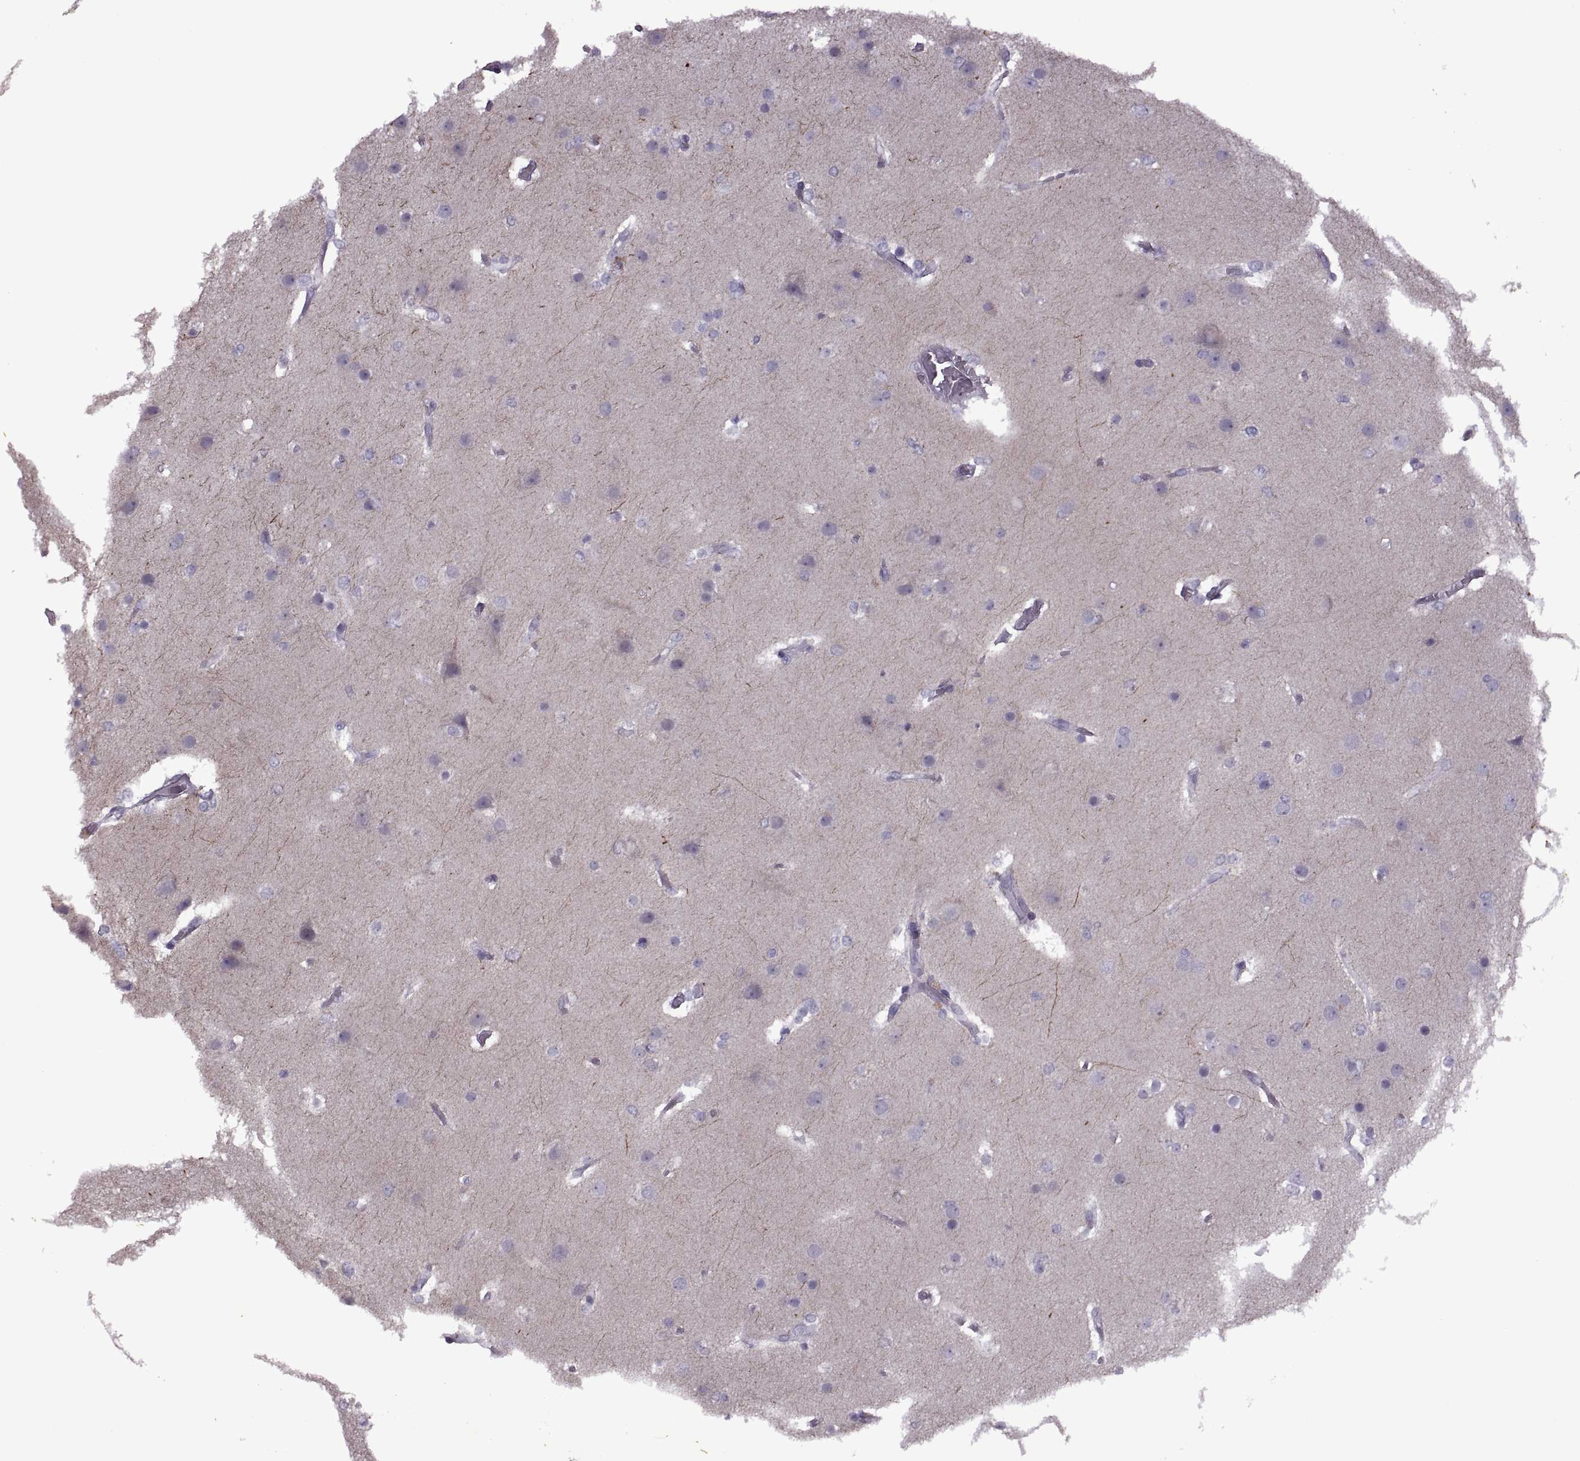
{"staining": {"intensity": "negative", "quantity": "none", "location": "none"}, "tissue": "glioma", "cell_type": "Tumor cells", "image_type": "cancer", "snomed": [{"axis": "morphology", "description": "Glioma, malignant, High grade"}, {"axis": "topography", "description": "Brain"}], "caption": "High power microscopy image of an immunohistochemistry (IHC) image of glioma, revealing no significant positivity in tumor cells. (Stains: DAB (3,3'-diaminobenzidine) immunohistochemistry with hematoxylin counter stain, Microscopy: brightfield microscopy at high magnification).", "gene": "RIPK4", "patient": {"sex": "female", "age": 61}}